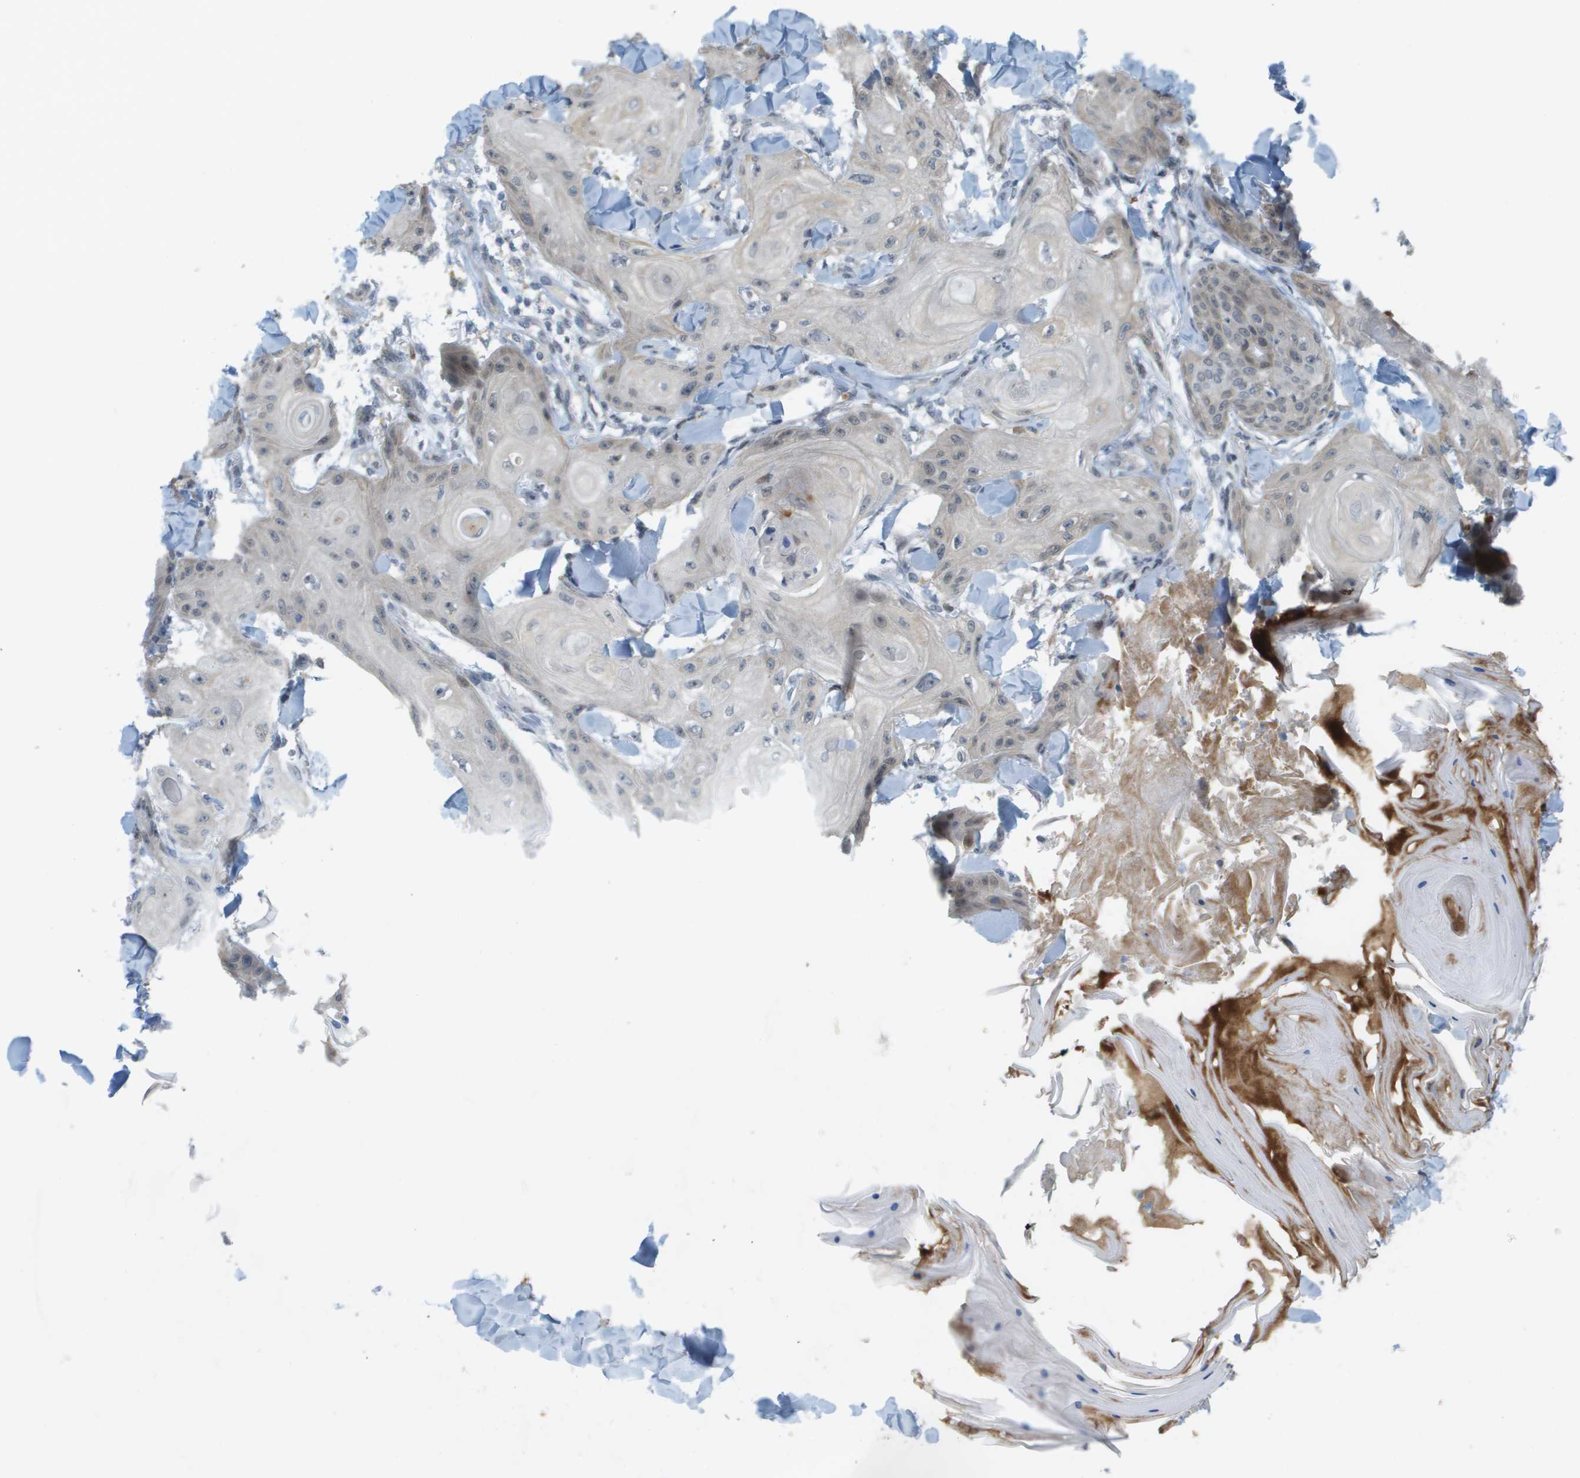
{"staining": {"intensity": "negative", "quantity": "none", "location": "none"}, "tissue": "skin cancer", "cell_type": "Tumor cells", "image_type": "cancer", "snomed": [{"axis": "morphology", "description": "Squamous cell carcinoma, NOS"}, {"axis": "topography", "description": "Skin"}], "caption": "Tumor cells are negative for protein expression in human skin squamous cell carcinoma. (Stains: DAB IHC with hematoxylin counter stain, Microscopy: brightfield microscopy at high magnification).", "gene": "CACNB4", "patient": {"sex": "male", "age": 74}}